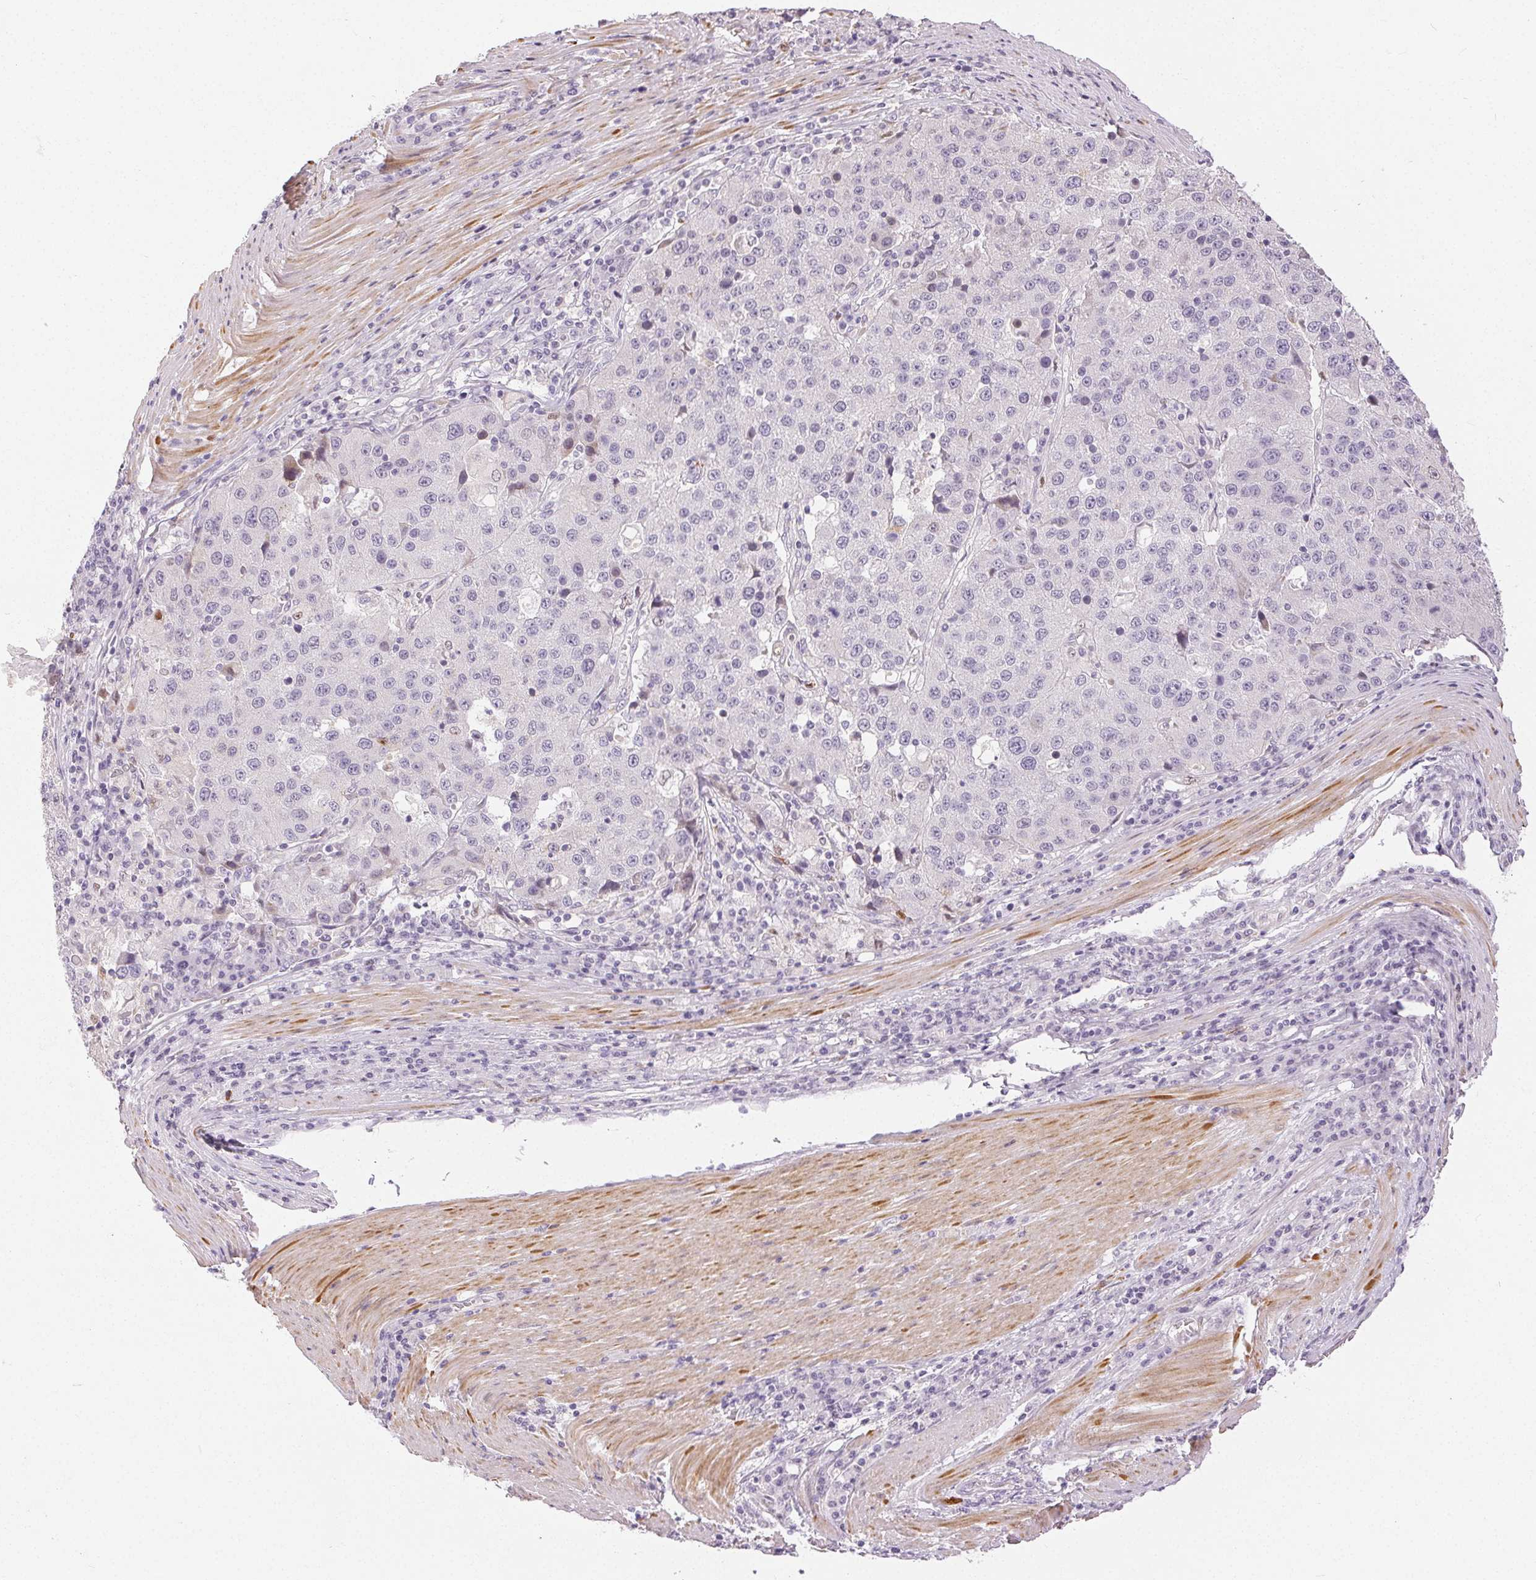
{"staining": {"intensity": "negative", "quantity": "none", "location": "none"}, "tissue": "stomach cancer", "cell_type": "Tumor cells", "image_type": "cancer", "snomed": [{"axis": "morphology", "description": "Adenocarcinoma, NOS"}, {"axis": "topography", "description": "Stomach"}], "caption": "Stomach cancer (adenocarcinoma) was stained to show a protein in brown. There is no significant expression in tumor cells.", "gene": "RPGRIP1", "patient": {"sex": "male", "age": 71}}